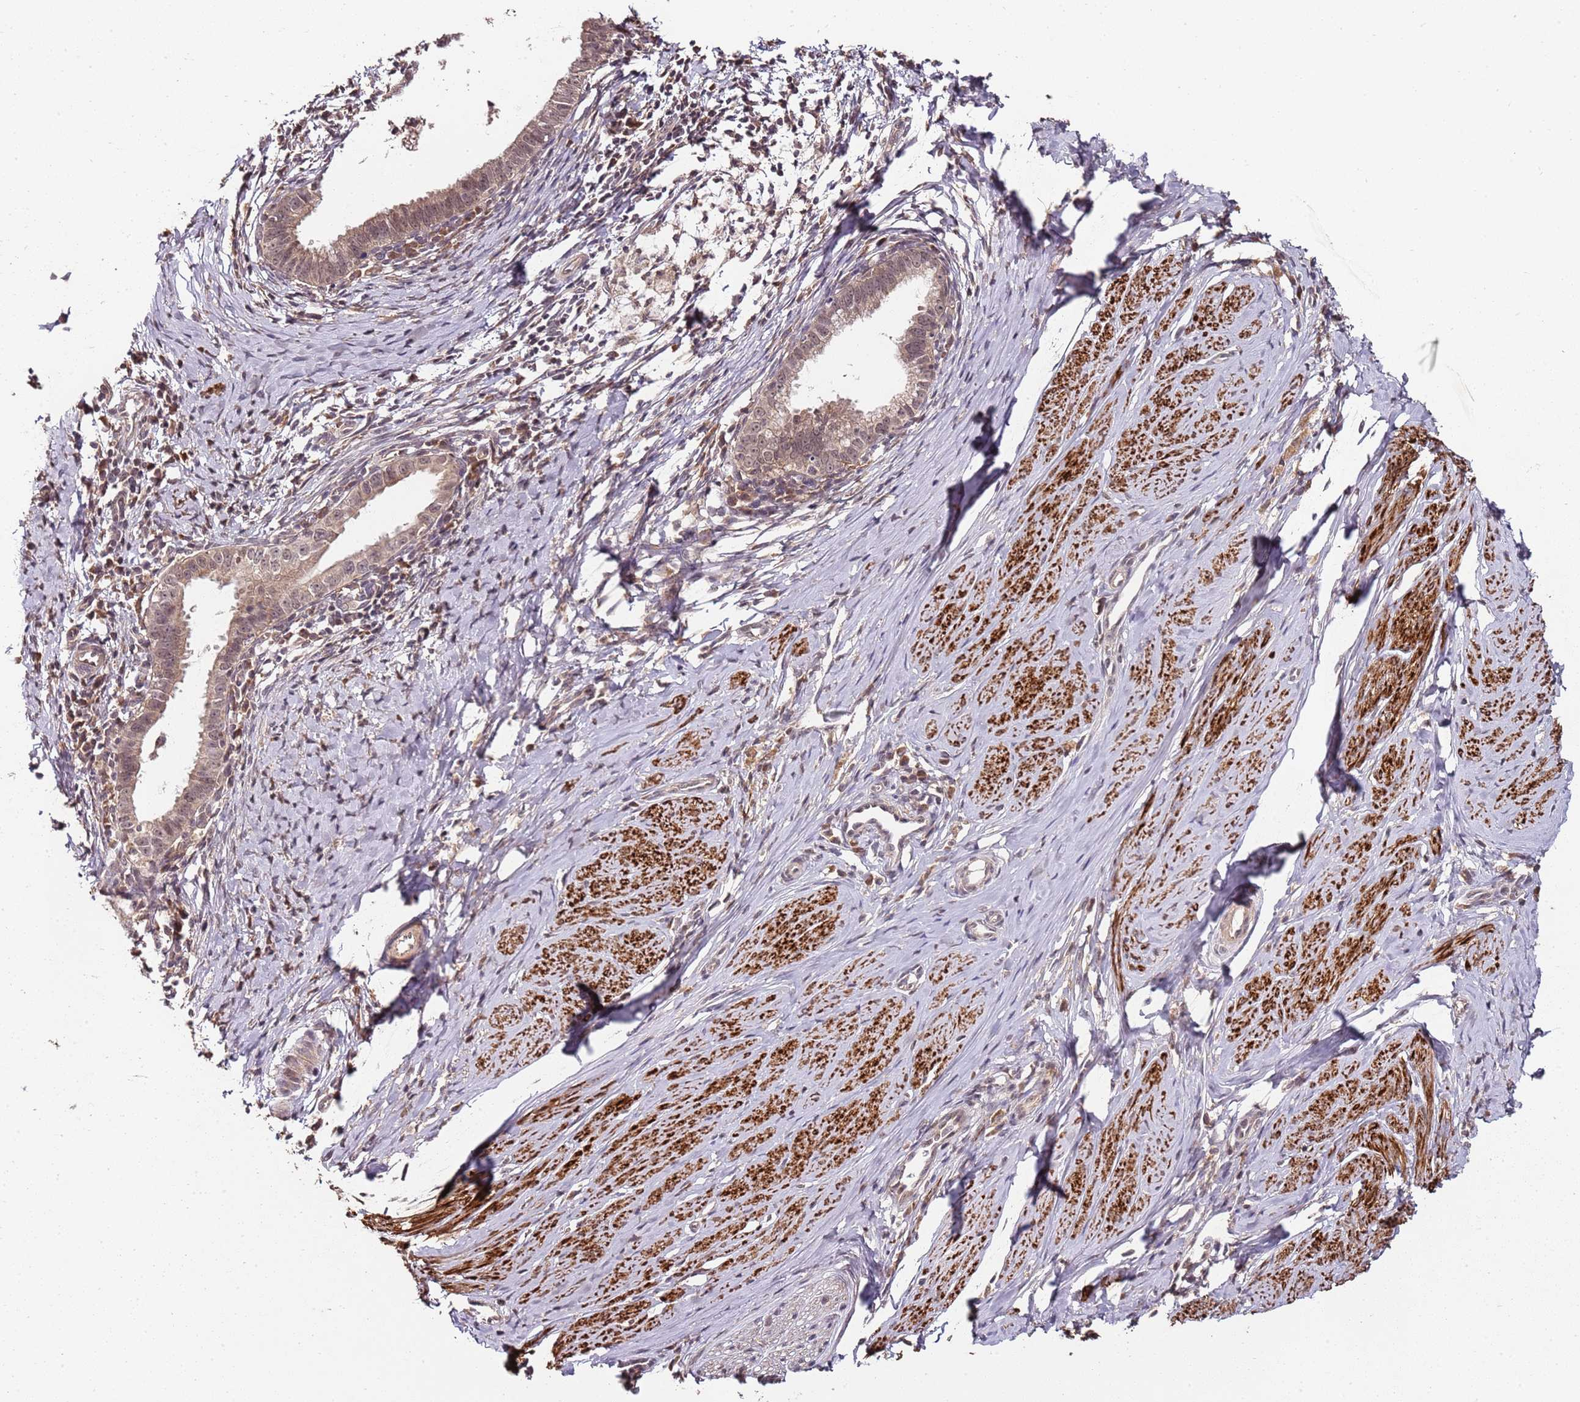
{"staining": {"intensity": "moderate", "quantity": ">75%", "location": "cytoplasmic/membranous,nuclear"}, "tissue": "cervical cancer", "cell_type": "Tumor cells", "image_type": "cancer", "snomed": [{"axis": "morphology", "description": "Adenocarcinoma, NOS"}, {"axis": "topography", "description": "Cervix"}], "caption": "Cervical cancer stained with IHC reveals moderate cytoplasmic/membranous and nuclear expression in approximately >75% of tumor cells.", "gene": "LIN37", "patient": {"sex": "female", "age": 36}}